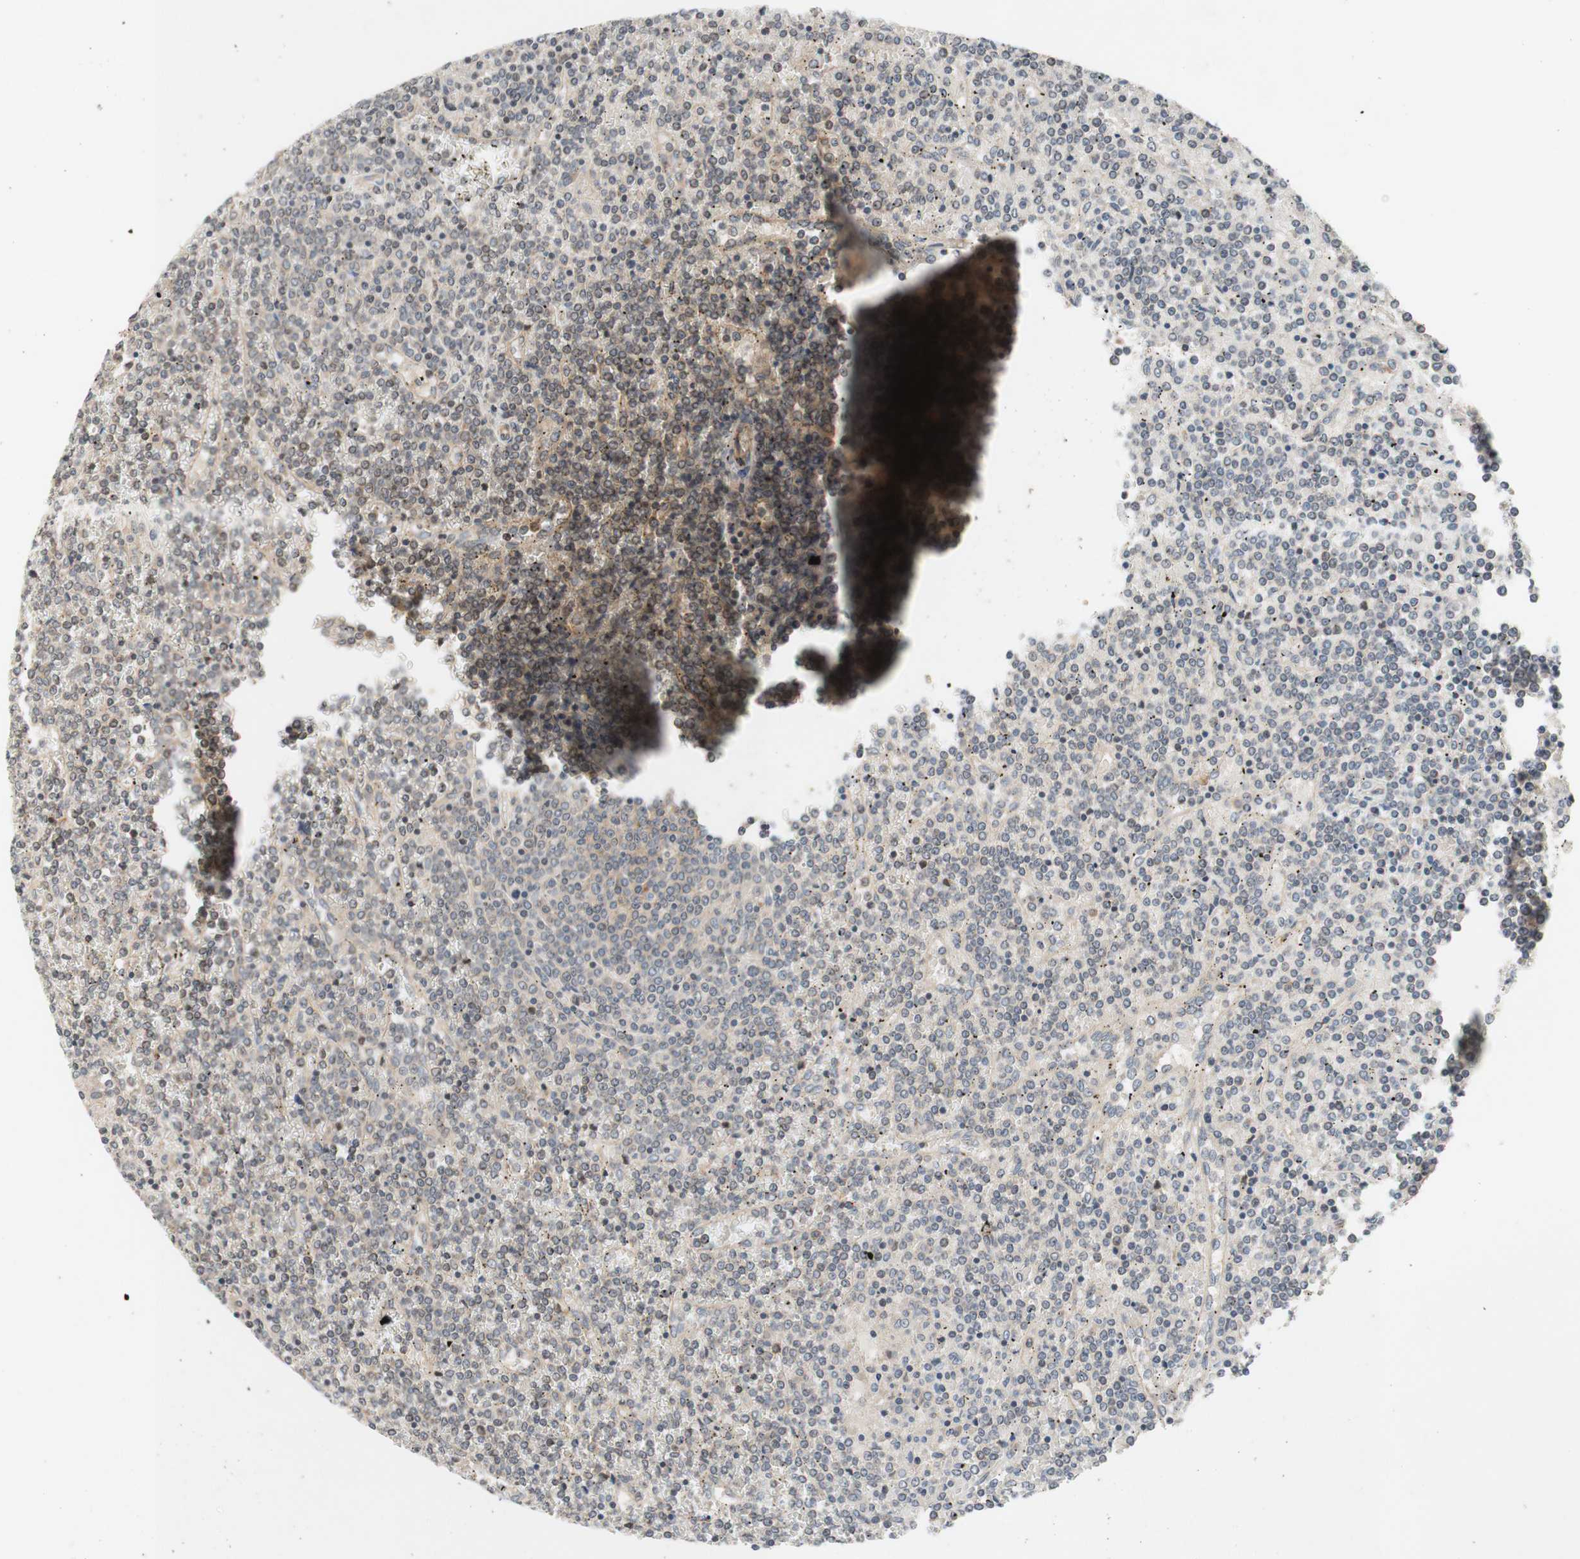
{"staining": {"intensity": "negative", "quantity": "none", "location": "none"}, "tissue": "lymphoma", "cell_type": "Tumor cells", "image_type": "cancer", "snomed": [{"axis": "morphology", "description": "Malignant lymphoma, non-Hodgkin's type, Low grade"}, {"axis": "topography", "description": "Spleen"}], "caption": "The histopathology image exhibits no significant expression in tumor cells of low-grade malignant lymphoma, non-Hodgkin's type.", "gene": "CD55", "patient": {"sex": "female", "age": 19}}